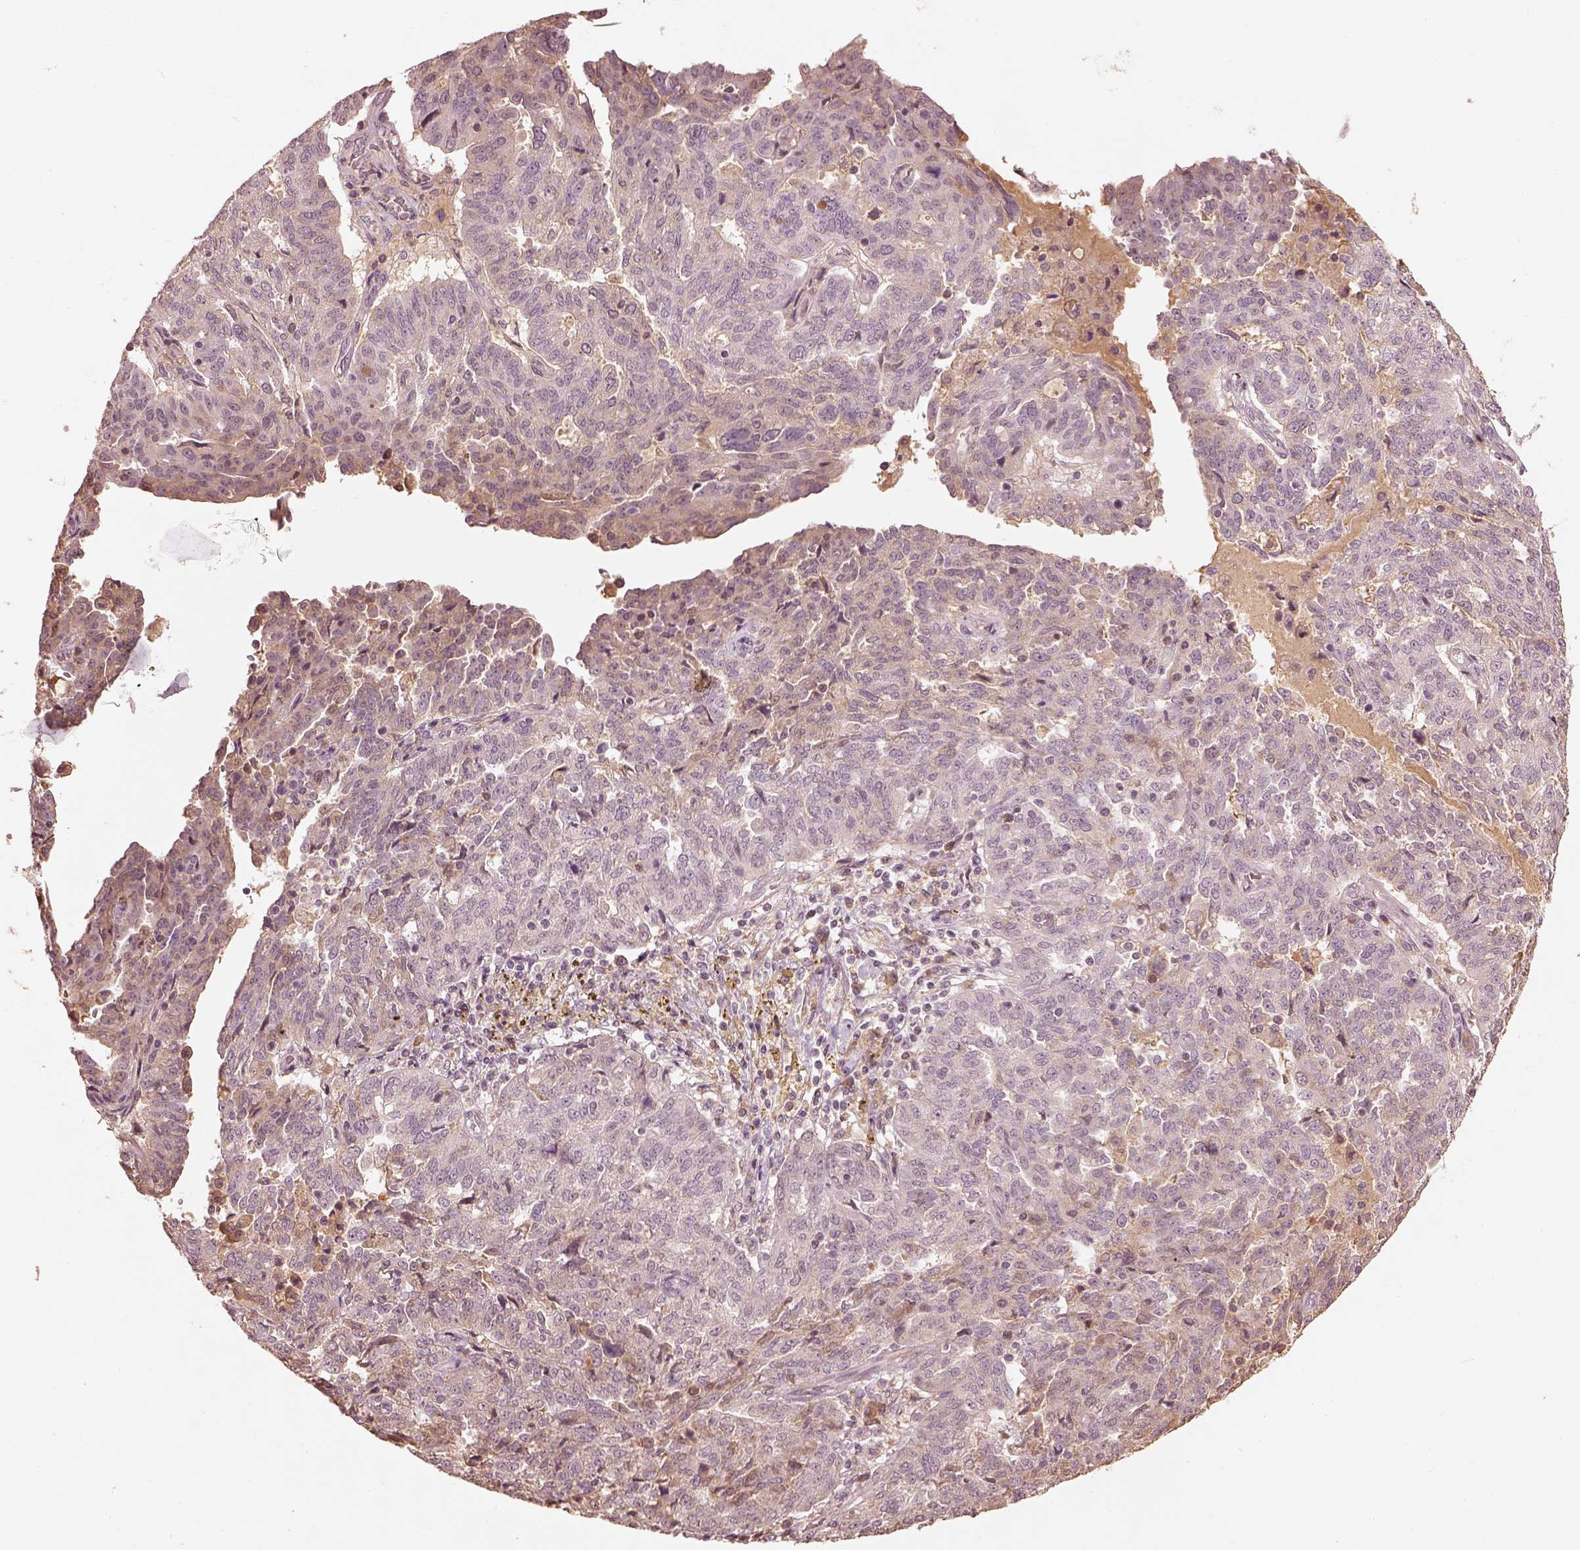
{"staining": {"intensity": "negative", "quantity": "none", "location": "none"}, "tissue": "ovarian cancer", "cell_type": "Tumor cells", "image_type": "cancer", "snomed": [{"axis": "morphology", "description": "Cystadenocarcinoma, serous, NOS"}, {"axis": "topography", "description": "Ovary"}], "caption": "This is a image of immunohistochemistry staining of ovarian cancer (serous cystadenocarcinoma), which shows no staining in tumor cells.", "gene": "CALR3", "patient": {"sex": "female", "age": 67}}